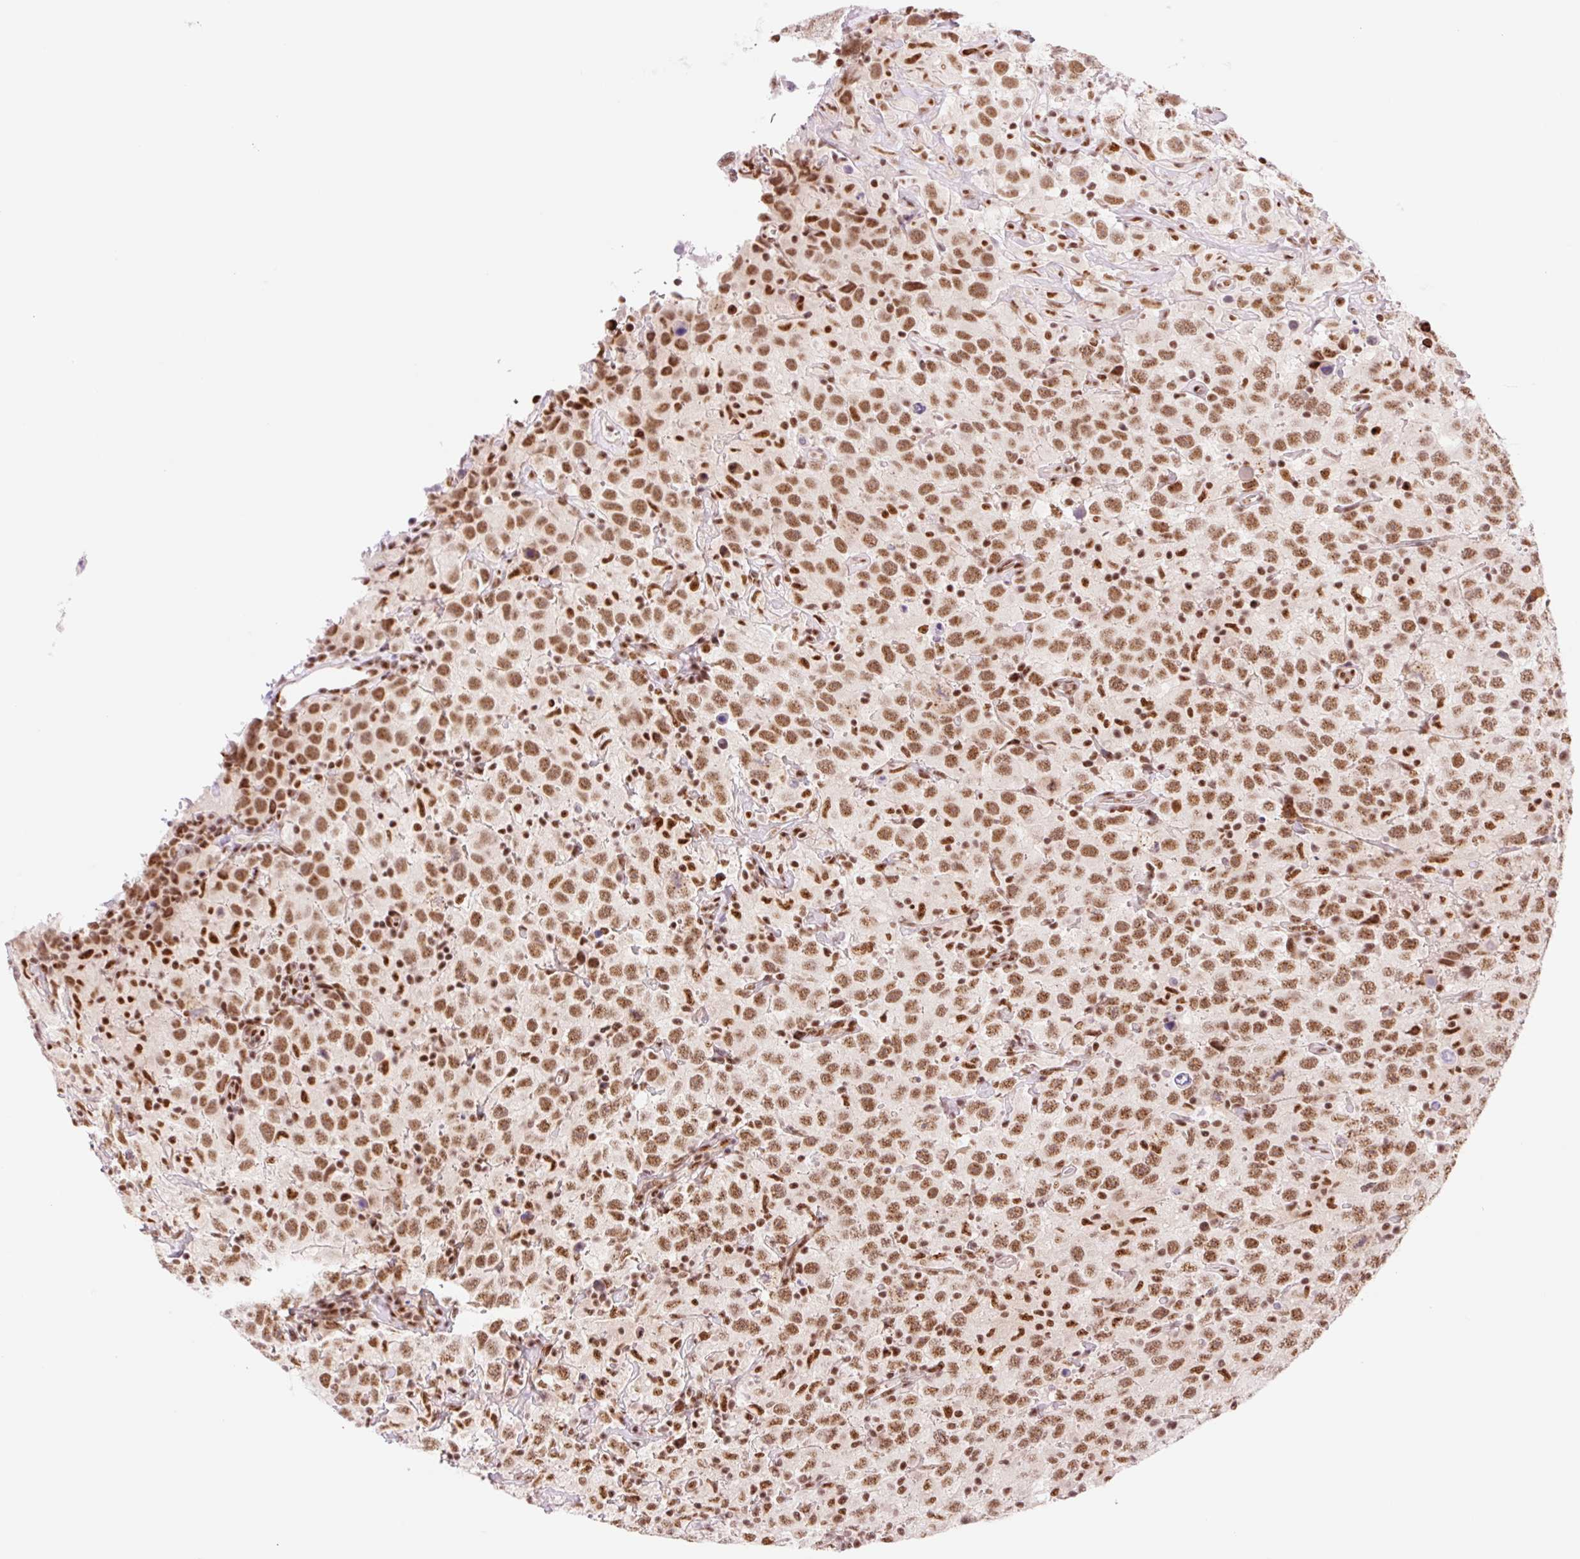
{"staining": {"intensity": "moderate", "quantity": ">75%", "location": "nuclear"}, "tissue": "testis cancer", "cell_type": "Tumor cells", "image_type": "cancer", "snomed": [{"axis": "morphology", "description": "Seminoma, NOS"}, {"axis": "topography", "description": "Testis"}], "caption": "Immunohistochemistry micrograph of neoplastic tissue: testis cancer (seminoma) stained using IHC demonstrates medium levels of moderate protein expression localized specifically in the nuclear of tumor cells, appearing as a nuclear brown color.", "gene": "PRDM11", "patient": {"sex": "male", "age": 41}}